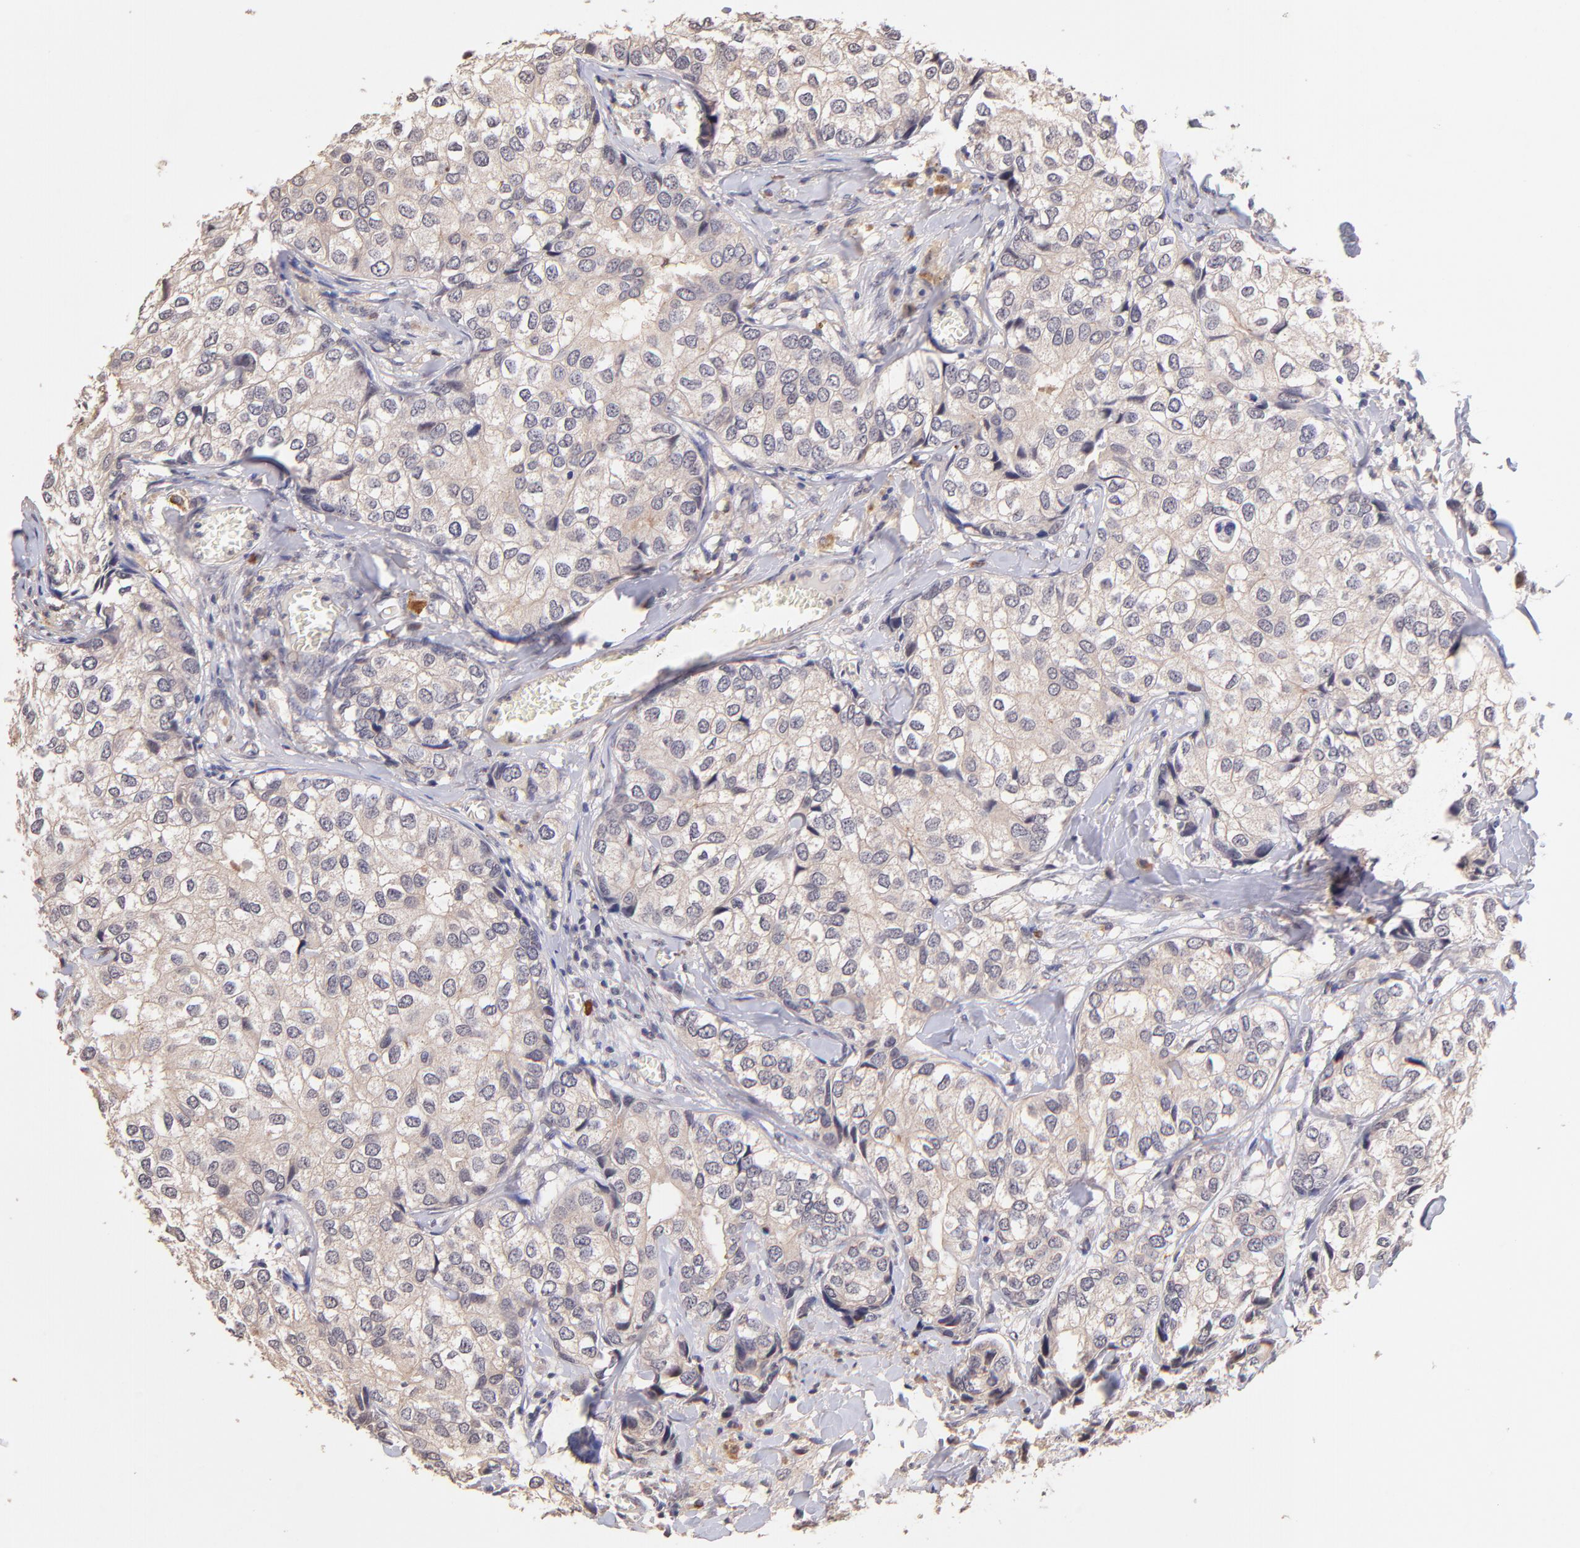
{"staining": {"intensity": "weak", "quantity": ">75%", "location": "cytoplasmic/membranous"}, "tissue": "breast cancer", "cell_type": "Tumor cells", "image_type": "cancer", "snomed": [{"axis": "morphology", "description": "Duct carcinoma"}, {"axis": "topography", "description": "Breast"}], "caption": "The image displays staining of breast cancer (infiltrating ductal carcinoma), revealing weak cytoplasmic/membranous protein expression (brown color) within tumor cells.", "gene": "RNASEL", "patient": {"sex": "female", "age": 68}}